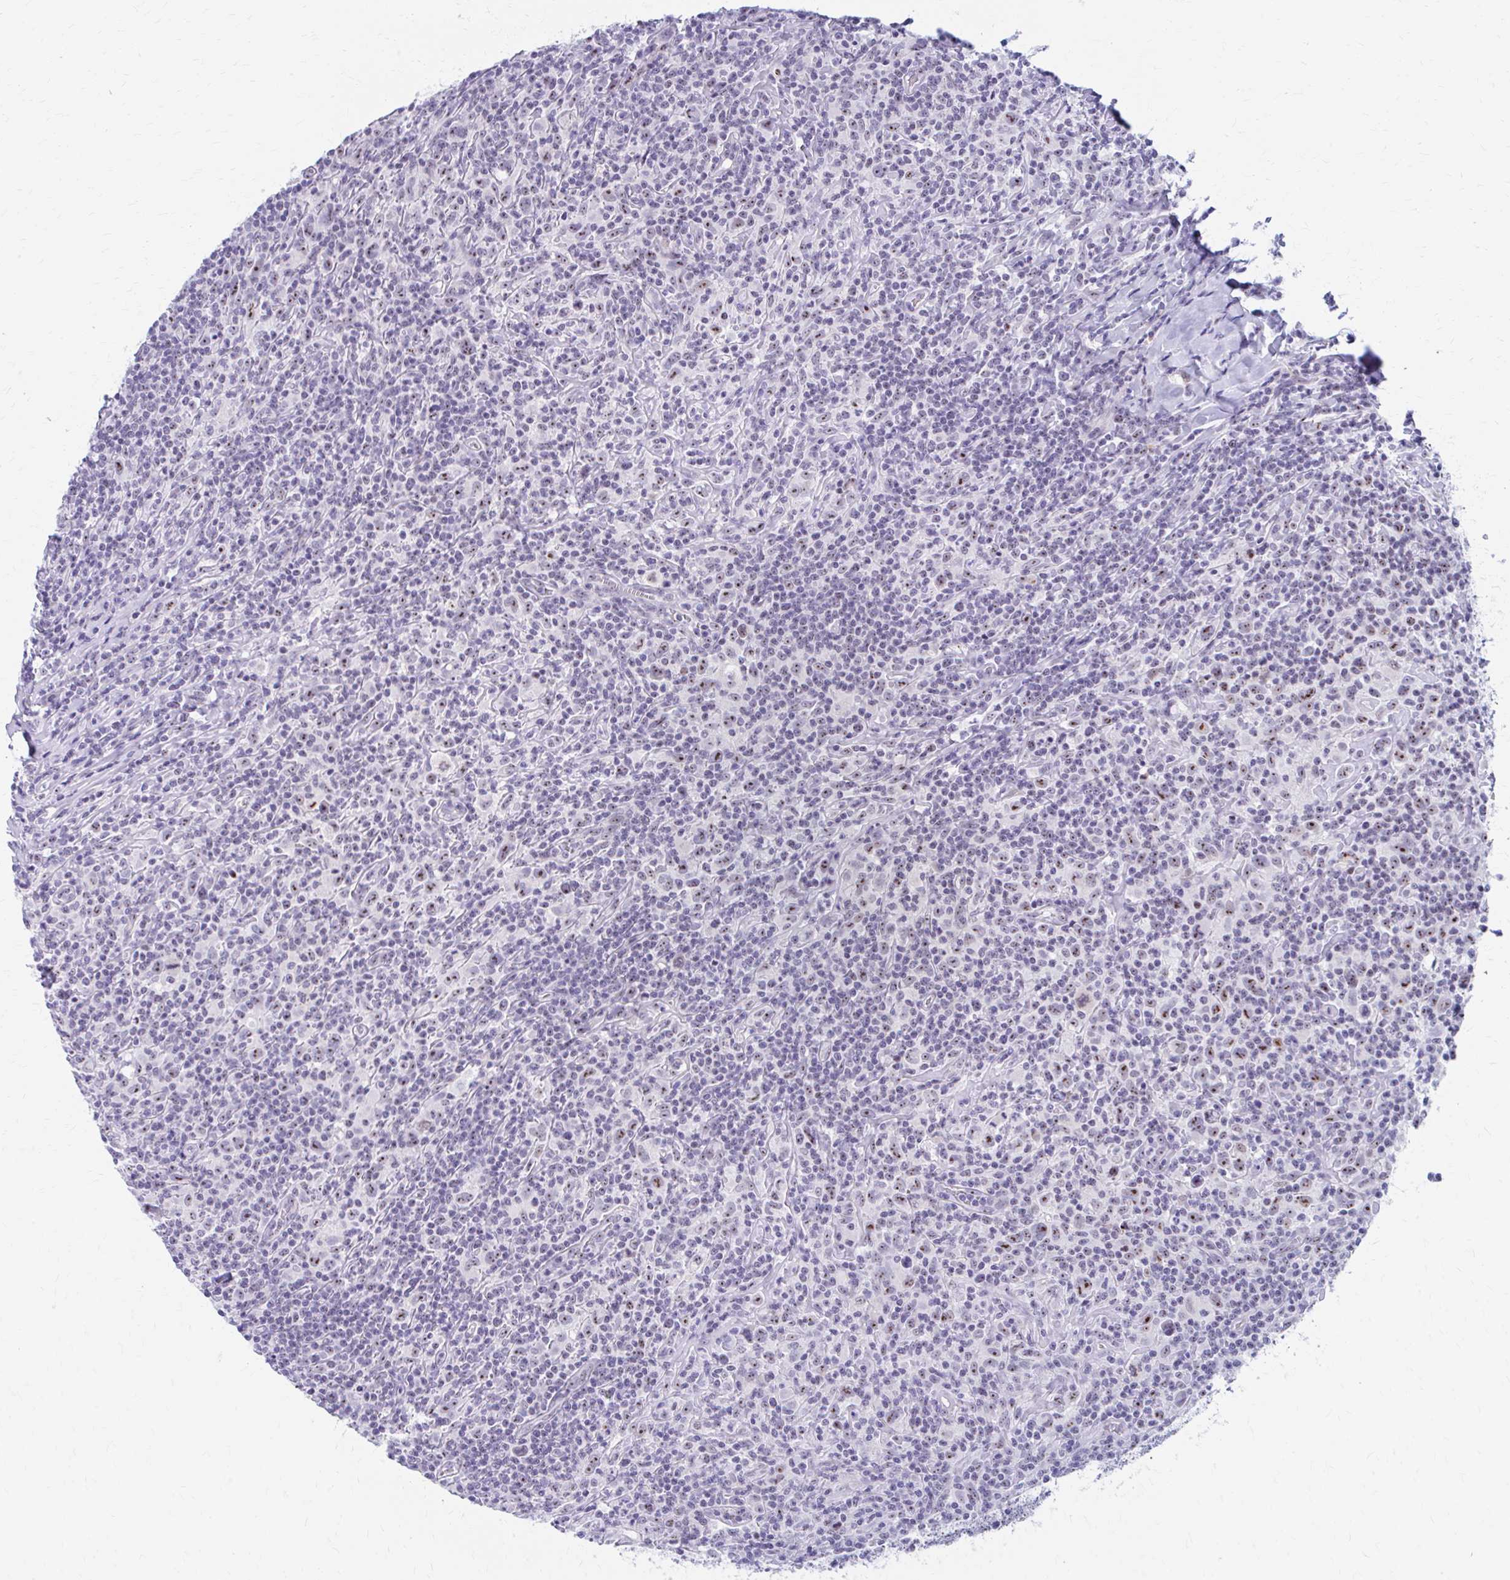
{"staining": {"intensity": "moderate", "quantity": "25%-75%", "location": "nuclear"}, "tissue": "lymphoma", "cell_type": "Tumor cells", "image_type": "cancer", "snomed": [{"axis": "morphology", "description": "Hodgkin's disease, NOS"}, {"axis": "topography", "description": "Lymph node"}], "caption": "Lymphoma stained with a brown dye displays moderate nuclear positive expression in approximately 25%-75% of tumor cells.", "gene": "FTSJ3", "patient": {"sex": "female", "age": 18}}